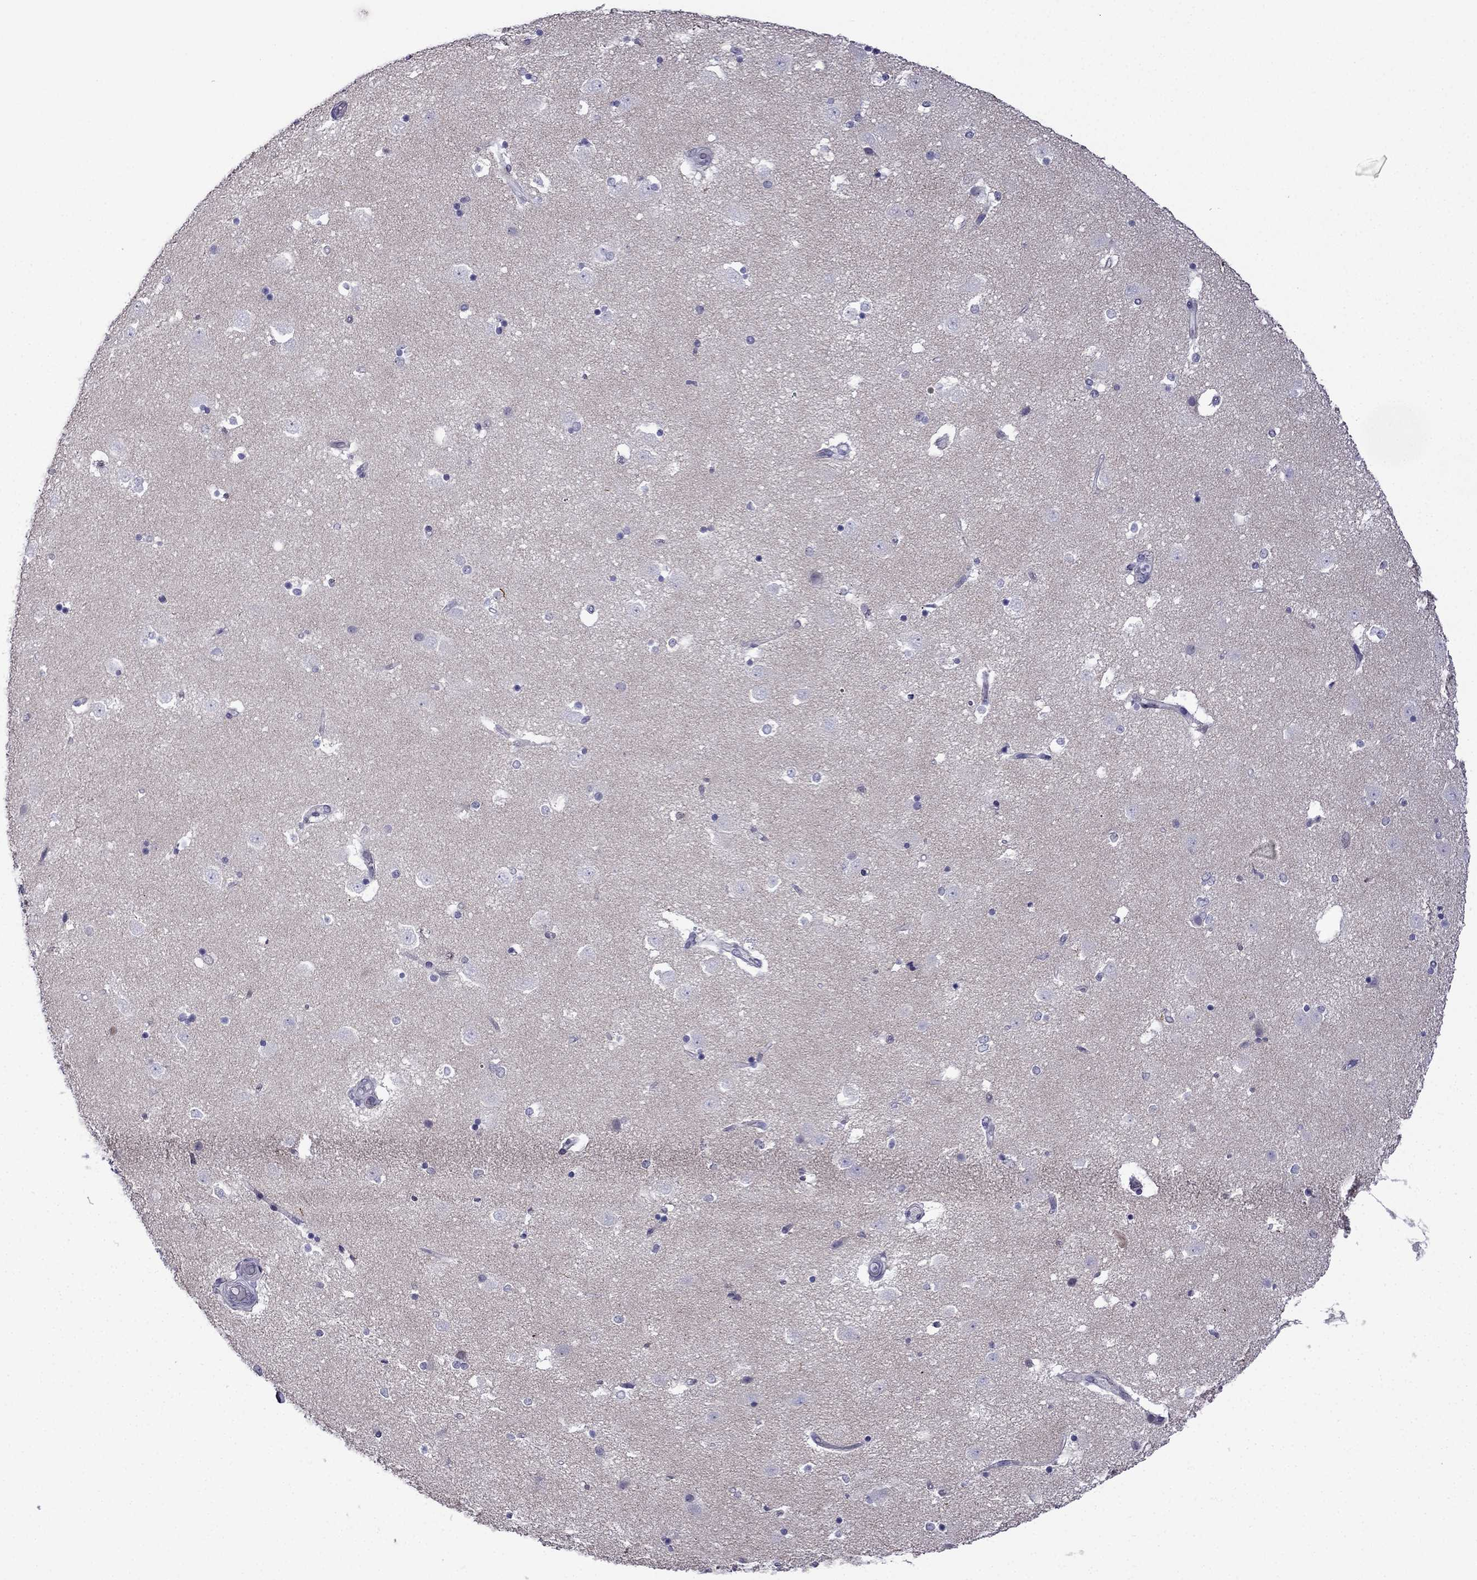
{"staining": {"intensity": "negative", "quantity": "none", "location": "none"}, "tissue": "caudate", "cell_type": "Glial cells", "image_type": "normal", "snomed": [{"axis": "morphology", "description": "Normal tissue, NOS"}, {"axis": "topography", "description": "Lateral ventricle wall"}], "caption": "DAB (3,3'-diaminobenzidine) immunohistochemical staining of normal human caudate reveals no significant positivity in glial cells.", "gene": "POM121L12", "patient": {"sex": "male", "age": 51}}